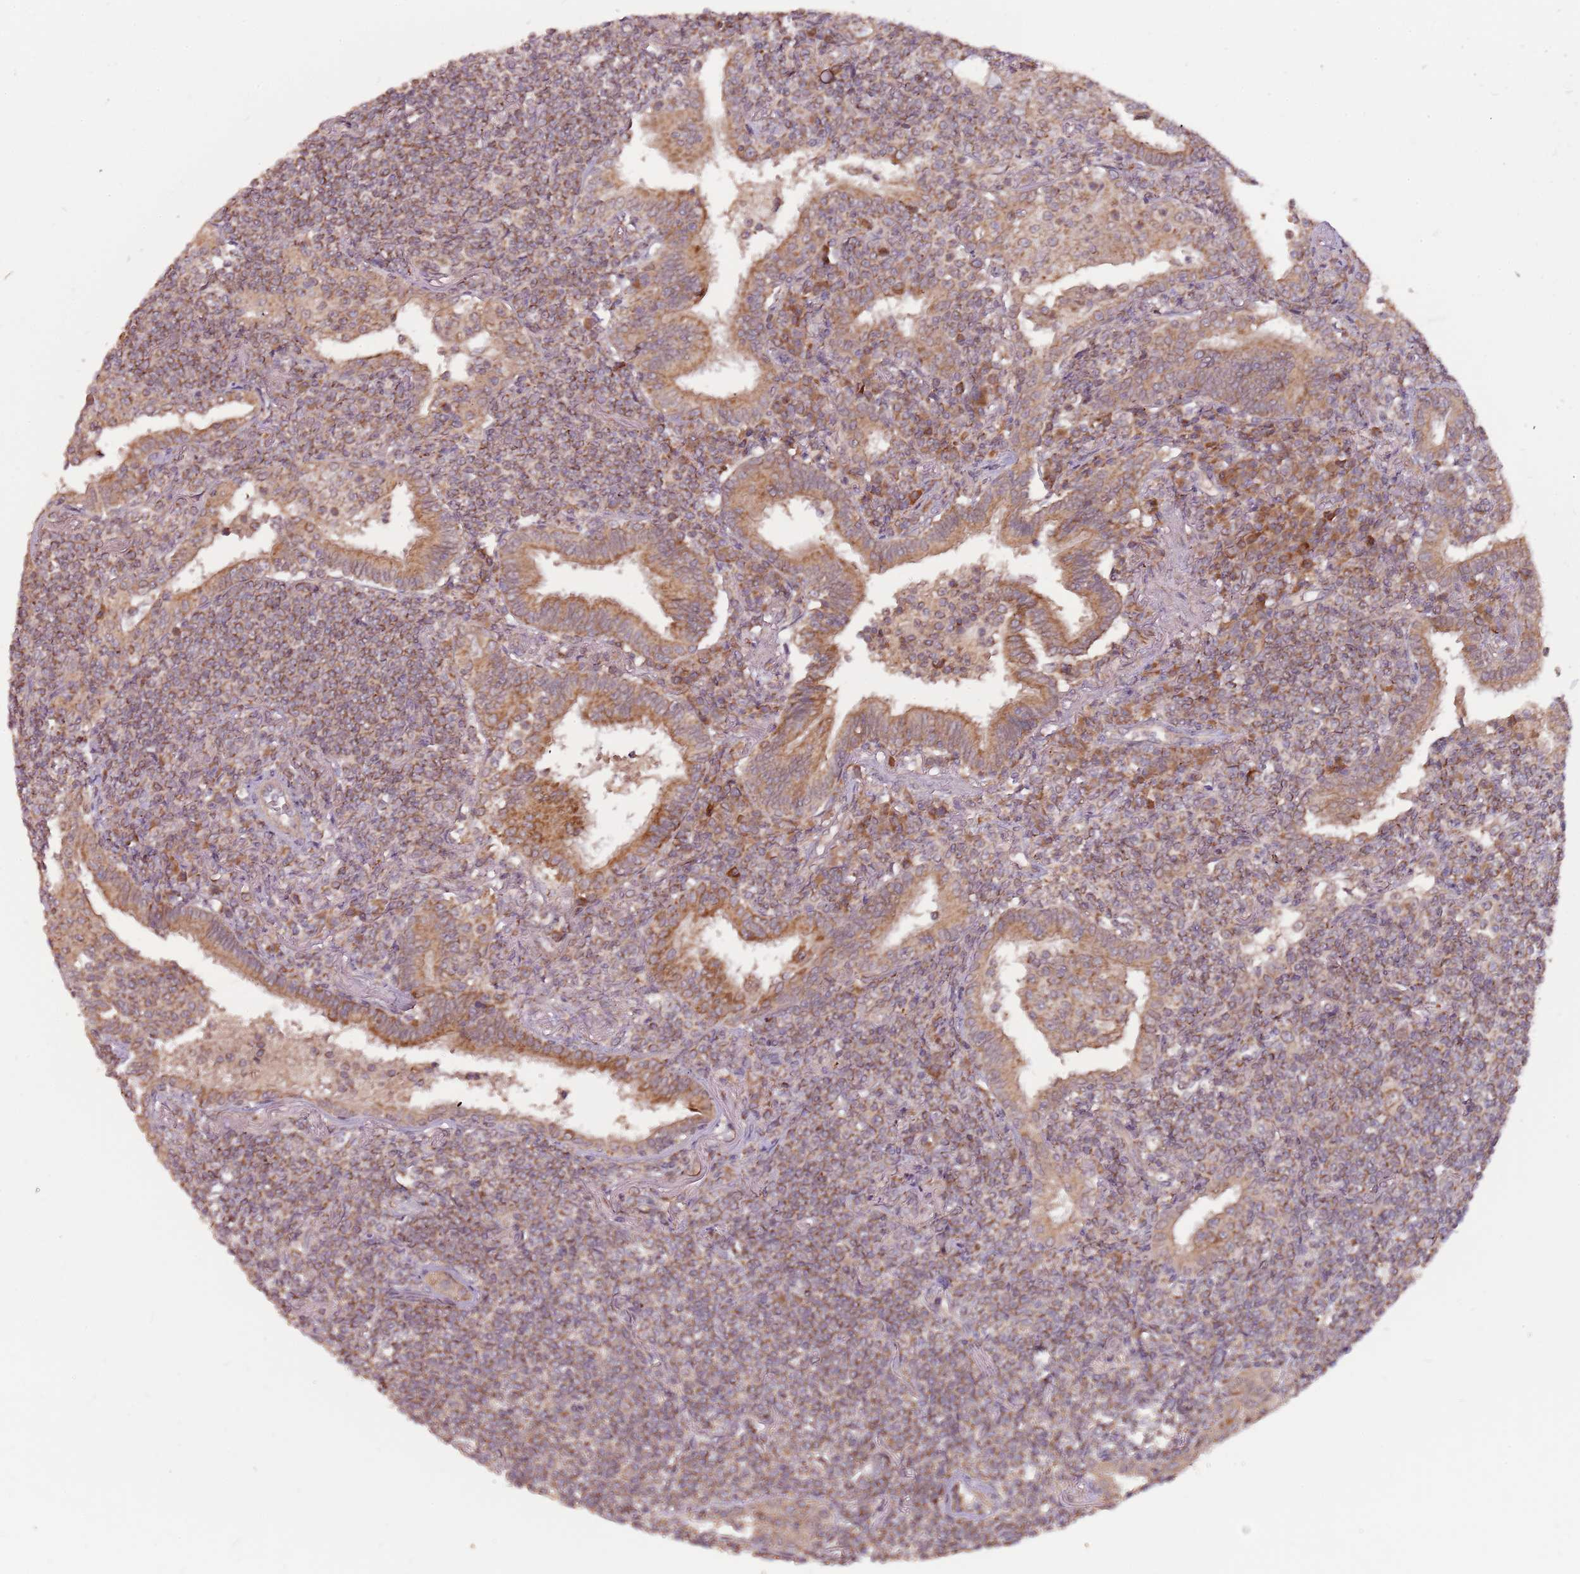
{"staining": {"intensity": "weak", "quantity": ">75%", "location": "cytoplasmic/membranous"}, "tissue": "lymphoma", "cell_type": "Tumor cells", "image_type": "cancer", "snomed": [{"axis": "morphology", "description": "Malignant lymphoma, non-Hodgkin's type, Low grade"}, {"axis": "topography", "description": "Lung"}], "caption": "Protein analysis of low-grade malignant lymphoma, non-Hodgkin's type tissue demonstrates weak cytoplasmic/membranous positivity in about >75% of tumor cells.", "gene": "RNF181", "patient": {"sex": "female", "age": 71}}